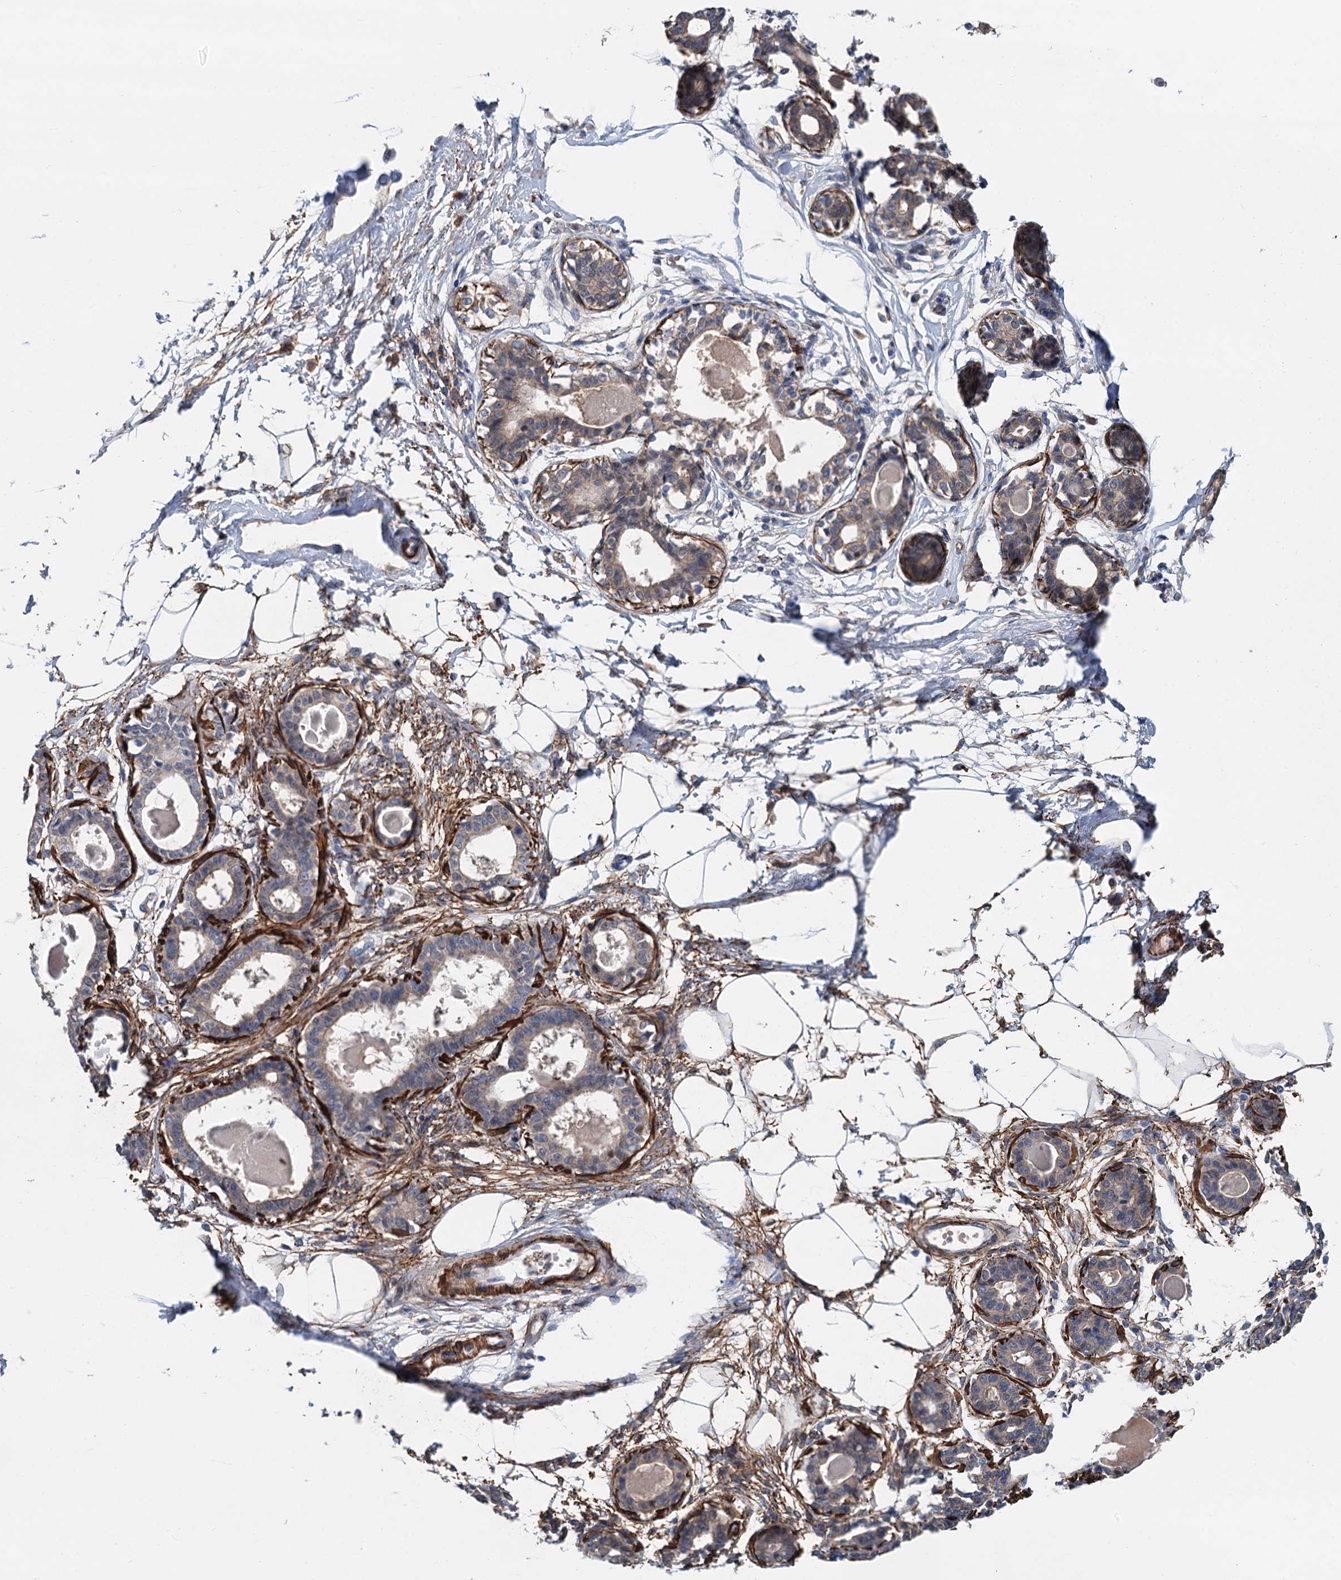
{"staining": {"intensity": "negative", "quantity": "none", "location": "none"}, "tissue": "breast", "cell_type": "Adipocytes", "image_type": "normal", "snomed": [{"axis": "morphology", "description": "Normal tissue, NOS"}, {"axis": "topography", "description": "Breast"}], "caption": "Histopathology image shows no protein staining in adipocytes of normal breast.", "gene": "CSTPP1", "patient": {"sex": "female", "age": 45}}